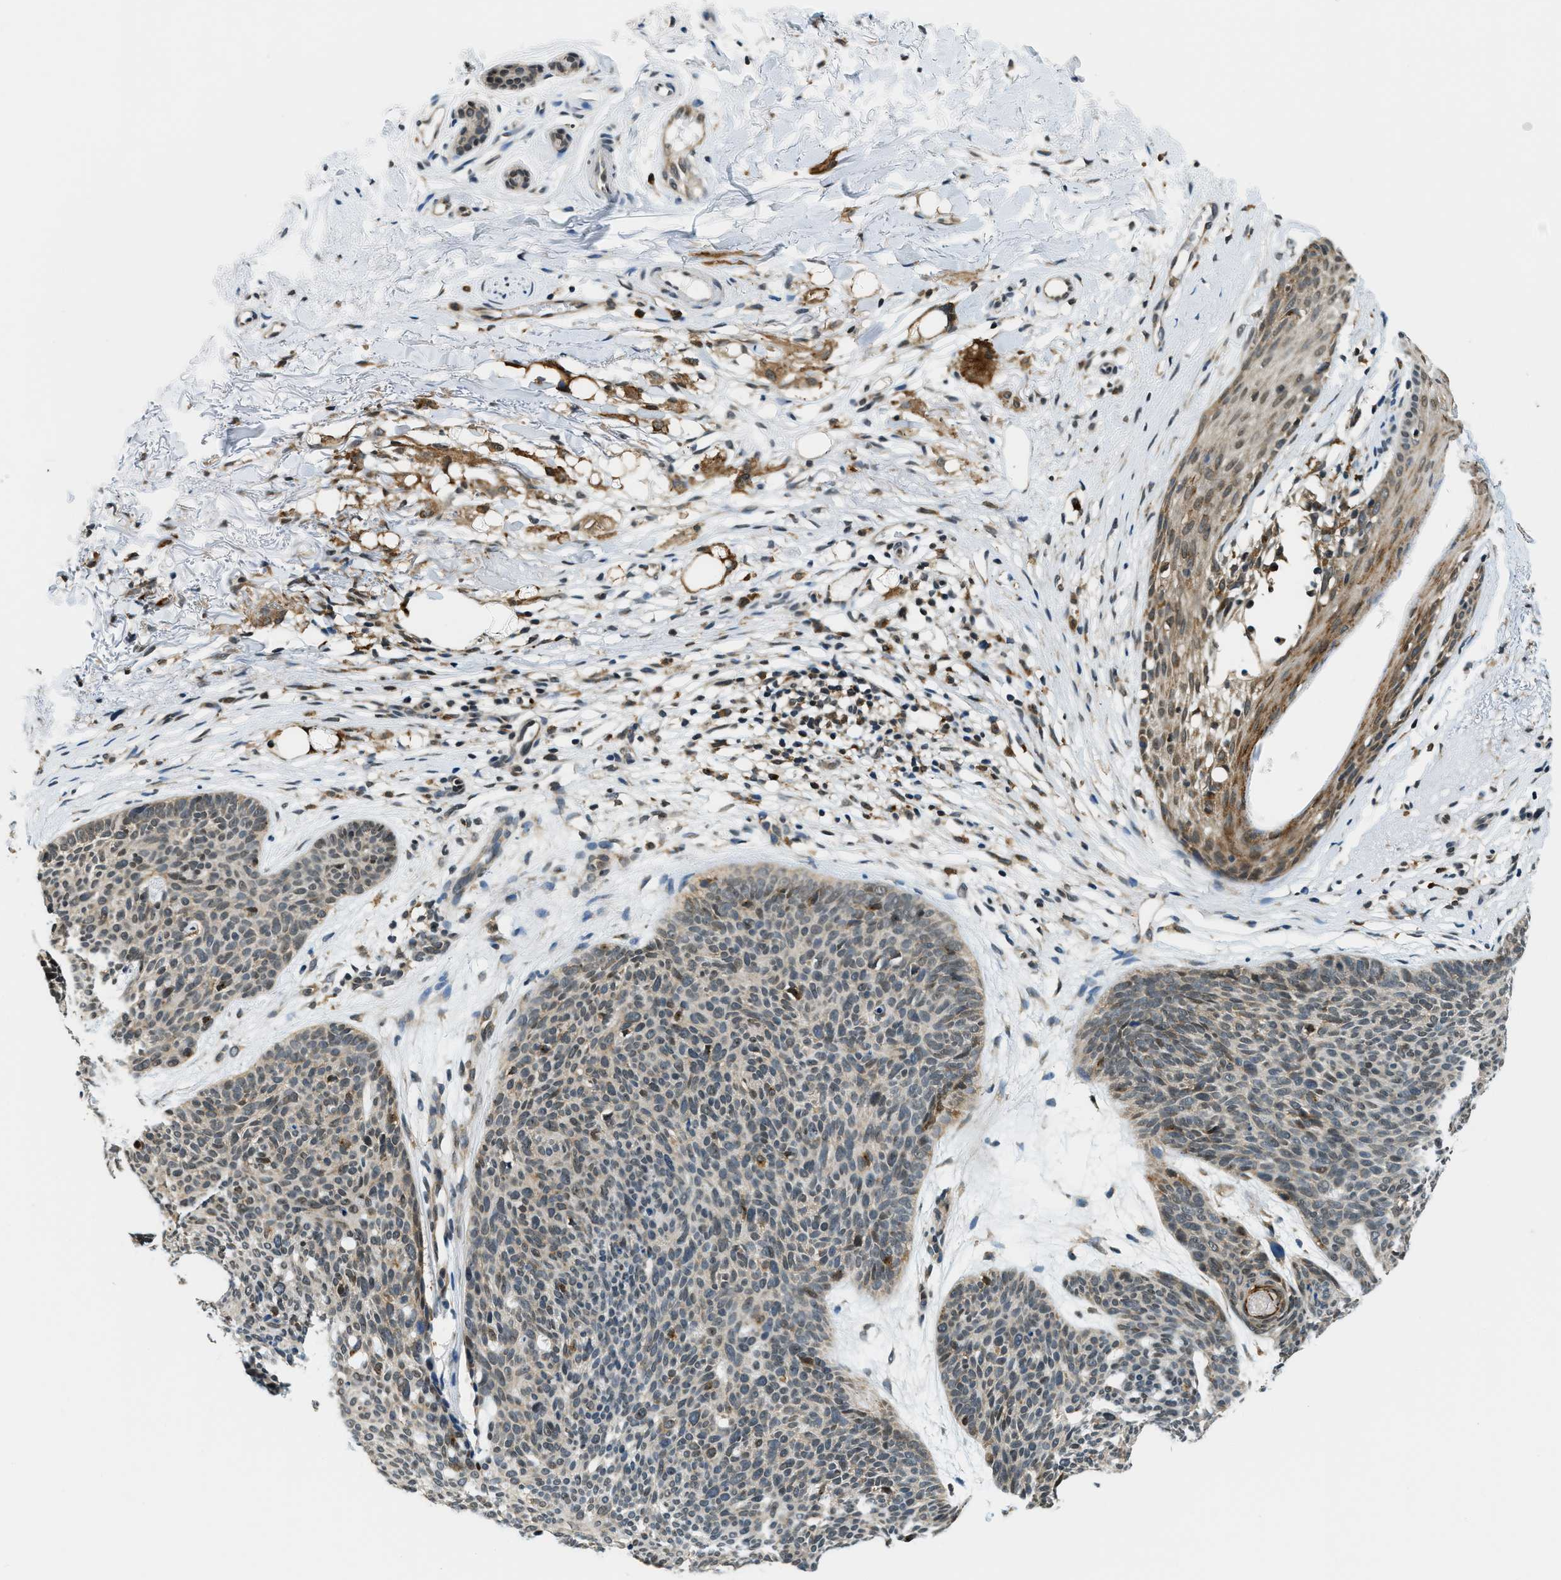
{"staining": {"intensity": "weak", "quantity": "25%-75%", "location": "cytoplasmic/membranous"}, "tissue": "skin cancer", "cell_type": "Tumor cells", "image_type": "cancer", "snomed": [{"axis": "morphology", "description": "Normal tissue, NOS"}, {"axis": "morphology", "description": "Basal cell carcinoma"}, {"axis": "topography", "description": "Skin"}], "caption": "A brown stain shows weak cytoplasmic/membranous expression of a protein in skin basal cell carcinoma tumor cells.", "gene": "RAB11FIP1", "patient": {"sex": "female", "age": 70}}